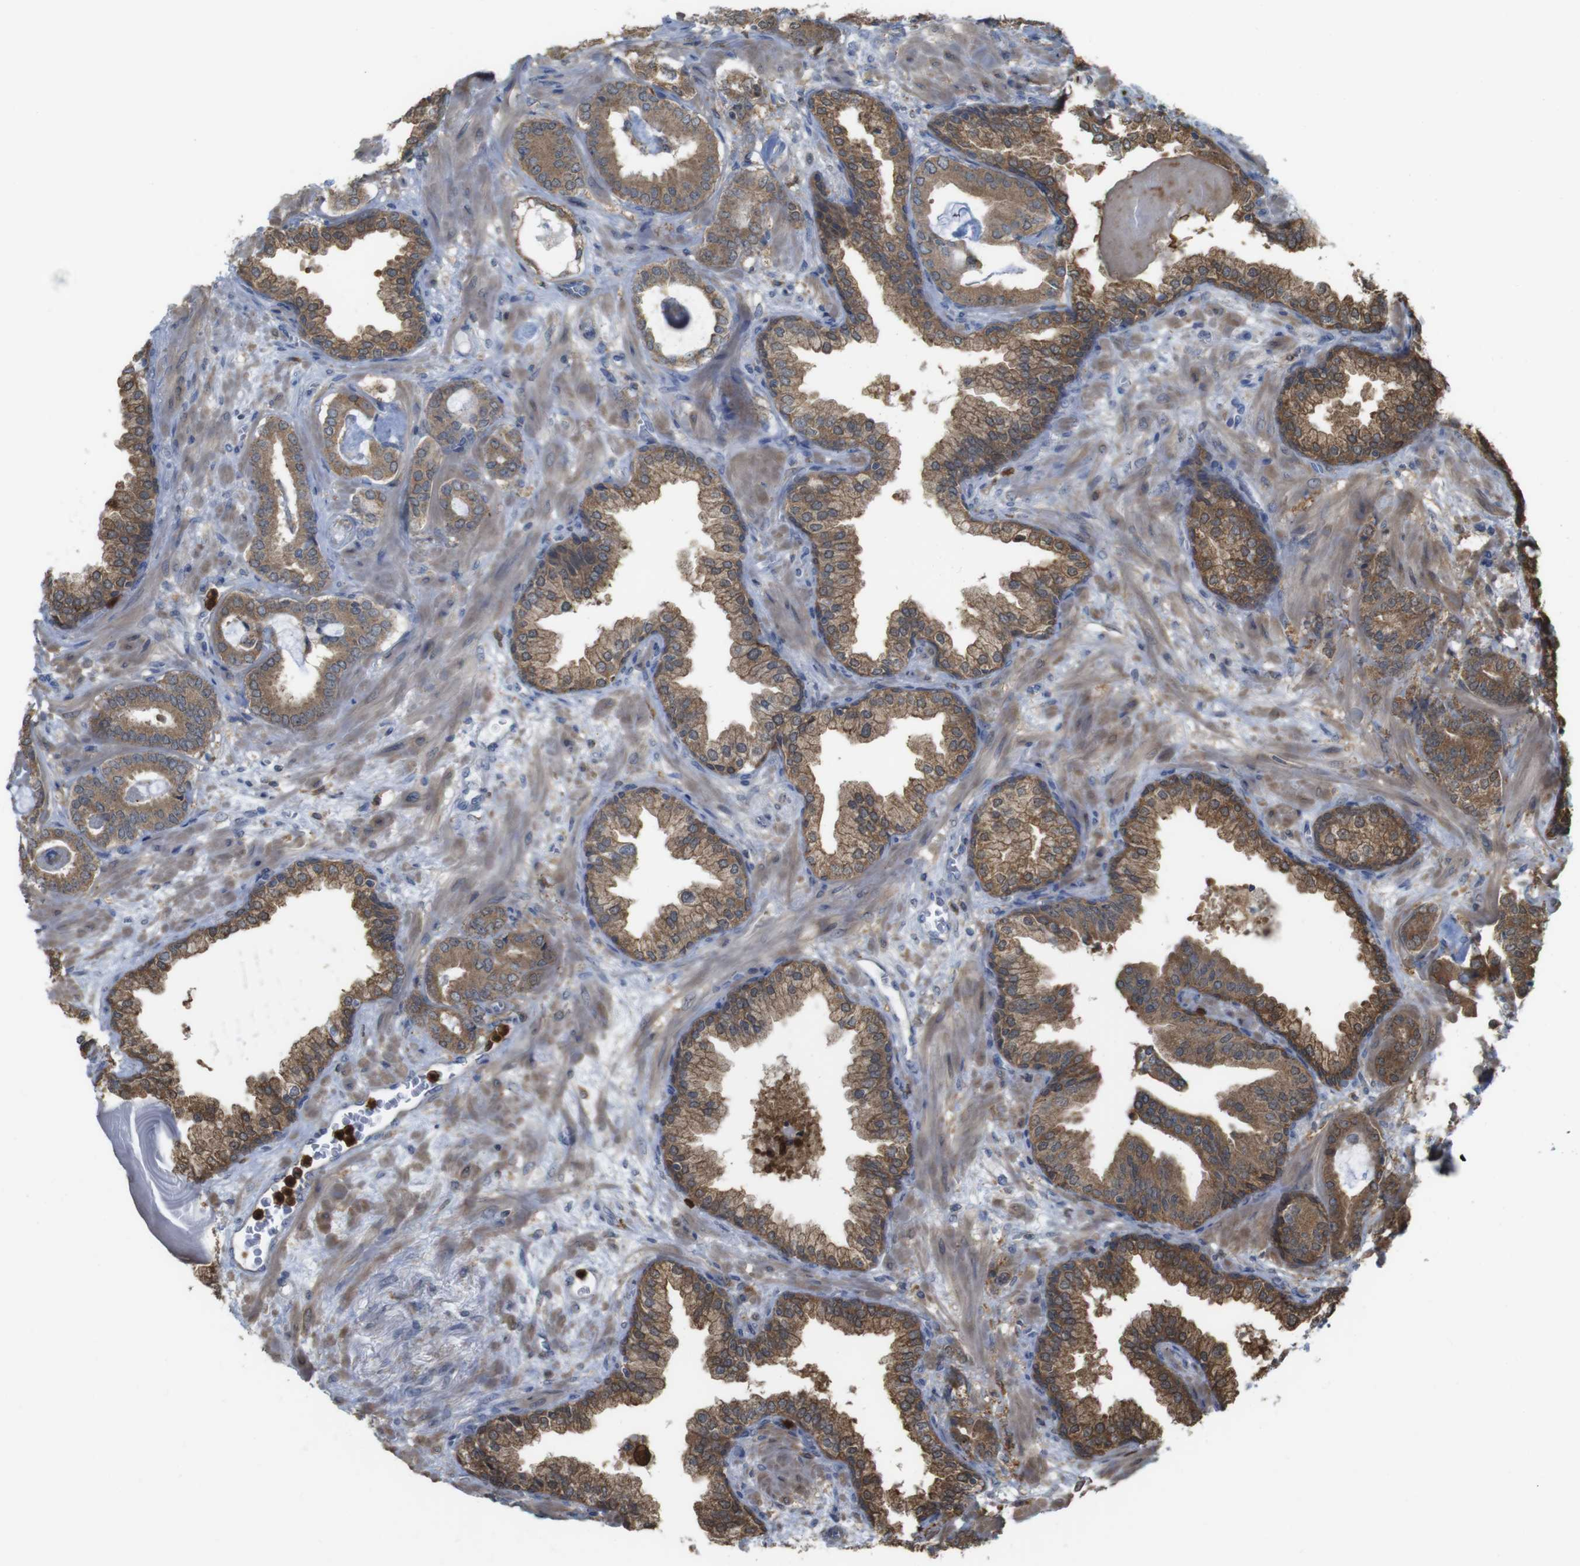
{"staining": {"intensity": "moderate", "quantity": ">75%", "location": "cytoplasmic/membranous"}, "tissue": "prostate cancer", "cell_type": "Tumor cells", "image_type": "cancer", "snomed": [{"axis": "morphology", "description": "Adenocarcinoma, Low grade"}, {"axis": "topography", "description": "Prostate"}], "caption": "Immunohistochemistry image of neoplastic tissue: human adenocarcinoma (low-grade) (prostate) stained using IHC displays medium levels of moderate protein expression localized specifically in the cytoplasmic/membranous of tumor cells, appearing as a cytoplasmic/membranous brown color.", "gene": "PRKCD", "patient": {"sex": "male", "age": 53}}